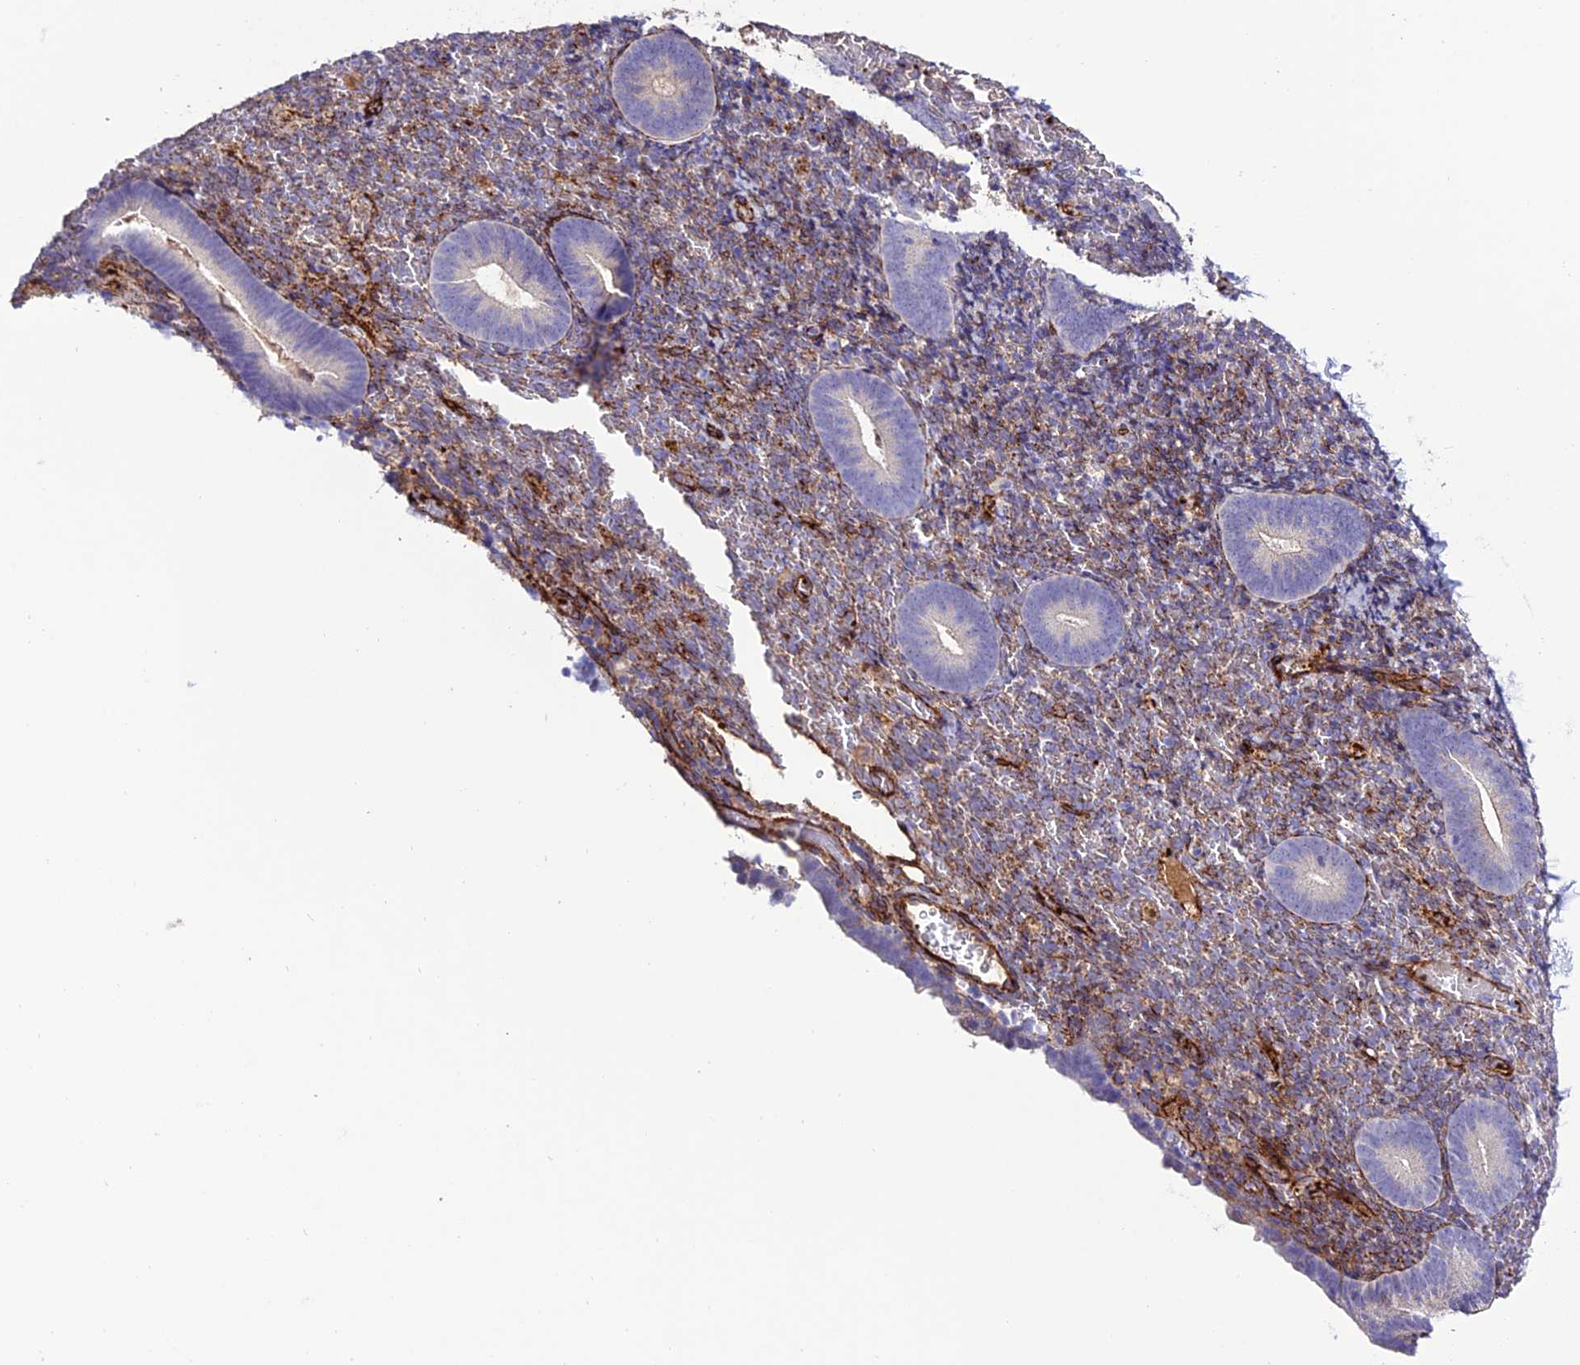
{"staining": {"intensity": "moderate", "quantity": "<25%", "location": "cytoplasmic/membranous"}, "tissue": "endometrium", "cell_type": "Cells in endometrial stroma", "image_type": "normal", "snomed": [{"axis": "morphology", "description": "Normal tissue, NOS"}, {"axis": "topography", "description": "Endometrium"}], "caption": "Benign endometrium exhibits moderate cytoplasmic/membranous expression in approximately <25% of cells in endometrial stroma (Brightfield microscopy of DAB IHC at high magnification)..", "gene": "REX1BD", "patient": {"sex": "female", "age": 51}}